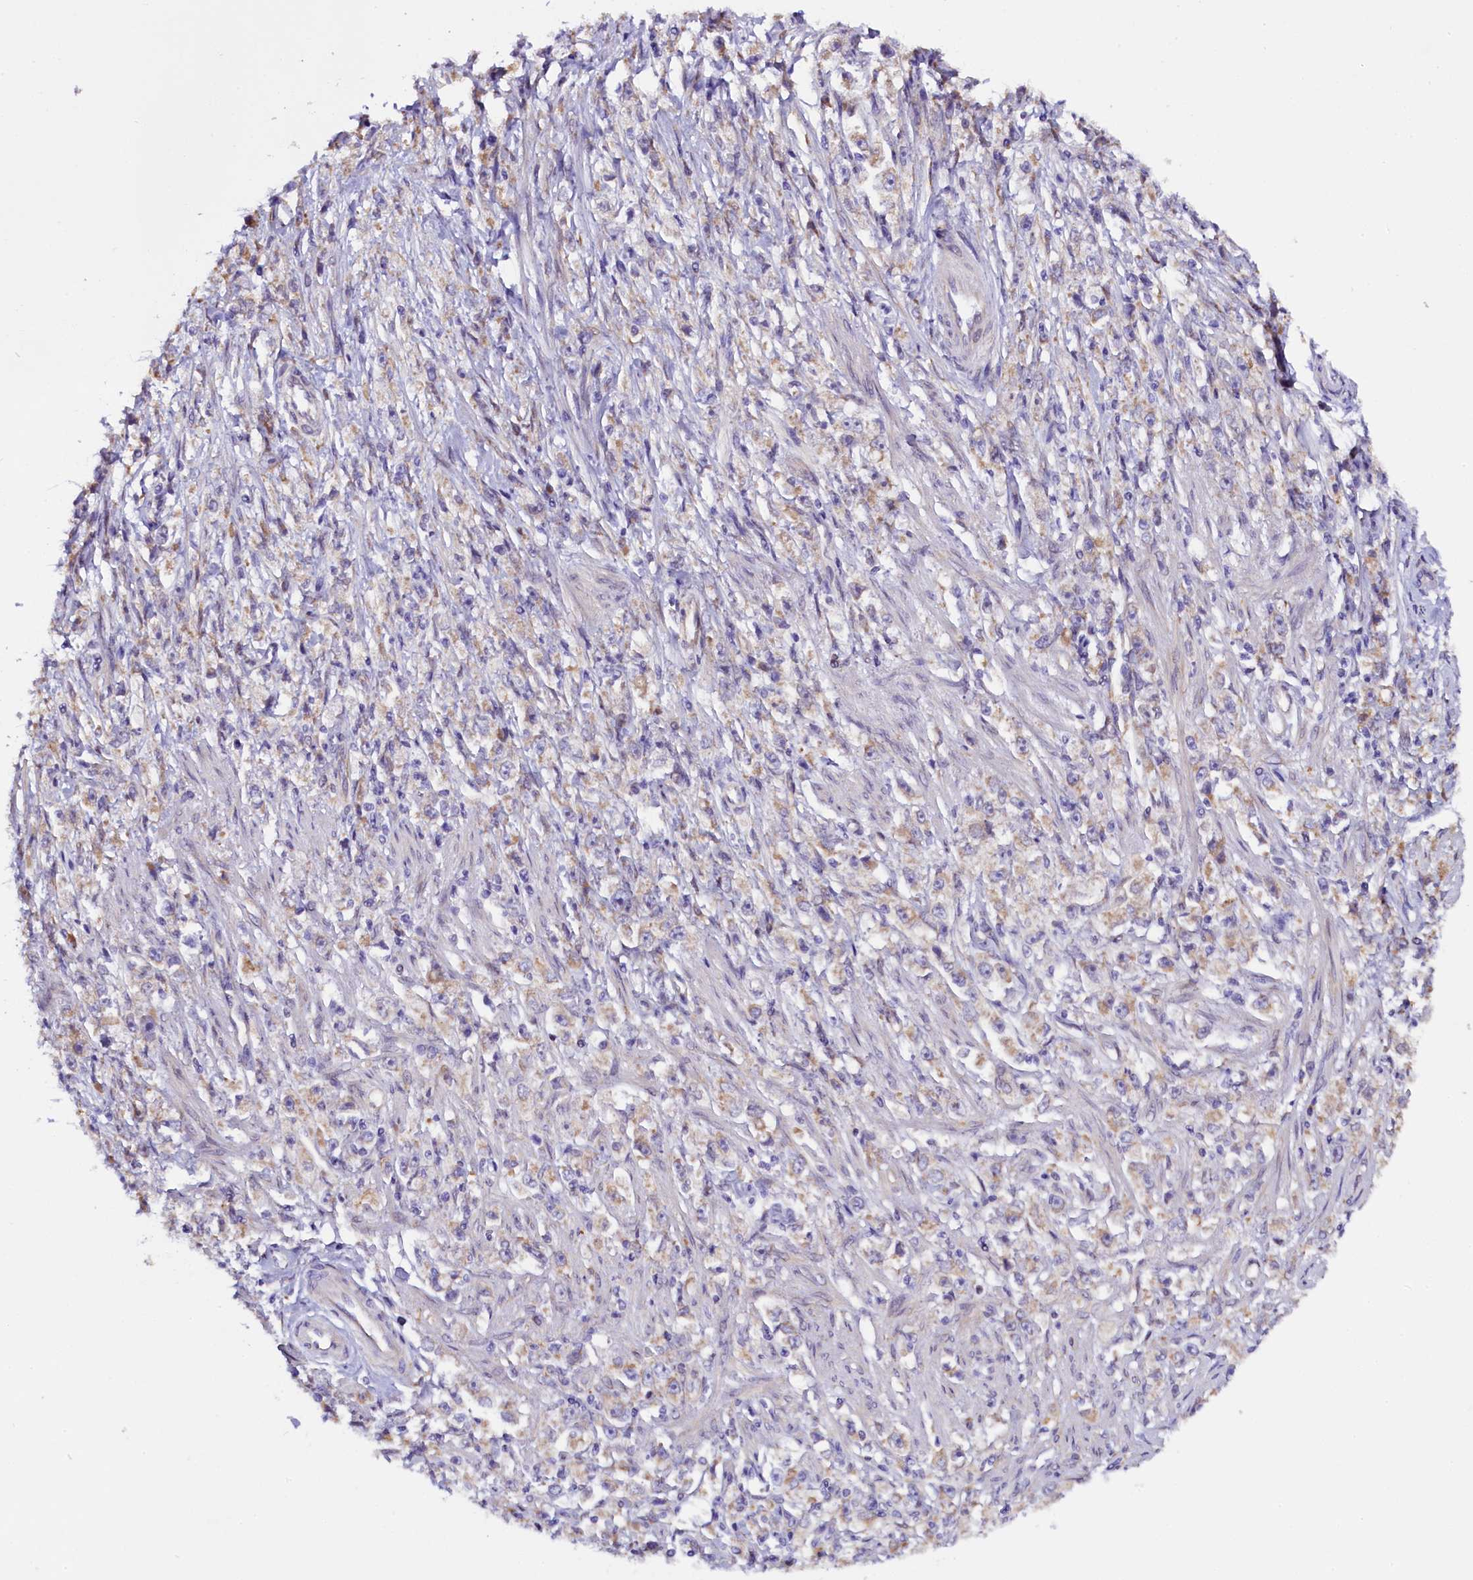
{"staining": {"intensity": "negative", "quantity": "none", "location": "none"}, "tissue": "stomach cancer", "cell_type": "Tumor cells", "image_type": "cancer", "snomed": [{"axis": "morphology", "description": "Adenocarcinoma, NOS"}, {"axis": "topography", "description": "Stomach"}], "caption": "This is an immunohistochemistry photomicrograph of stomach adenocarcinoma. There is no staining in tumor cells.", "gene": "UACA", "patient": {"sex": "female", "age": 59}}